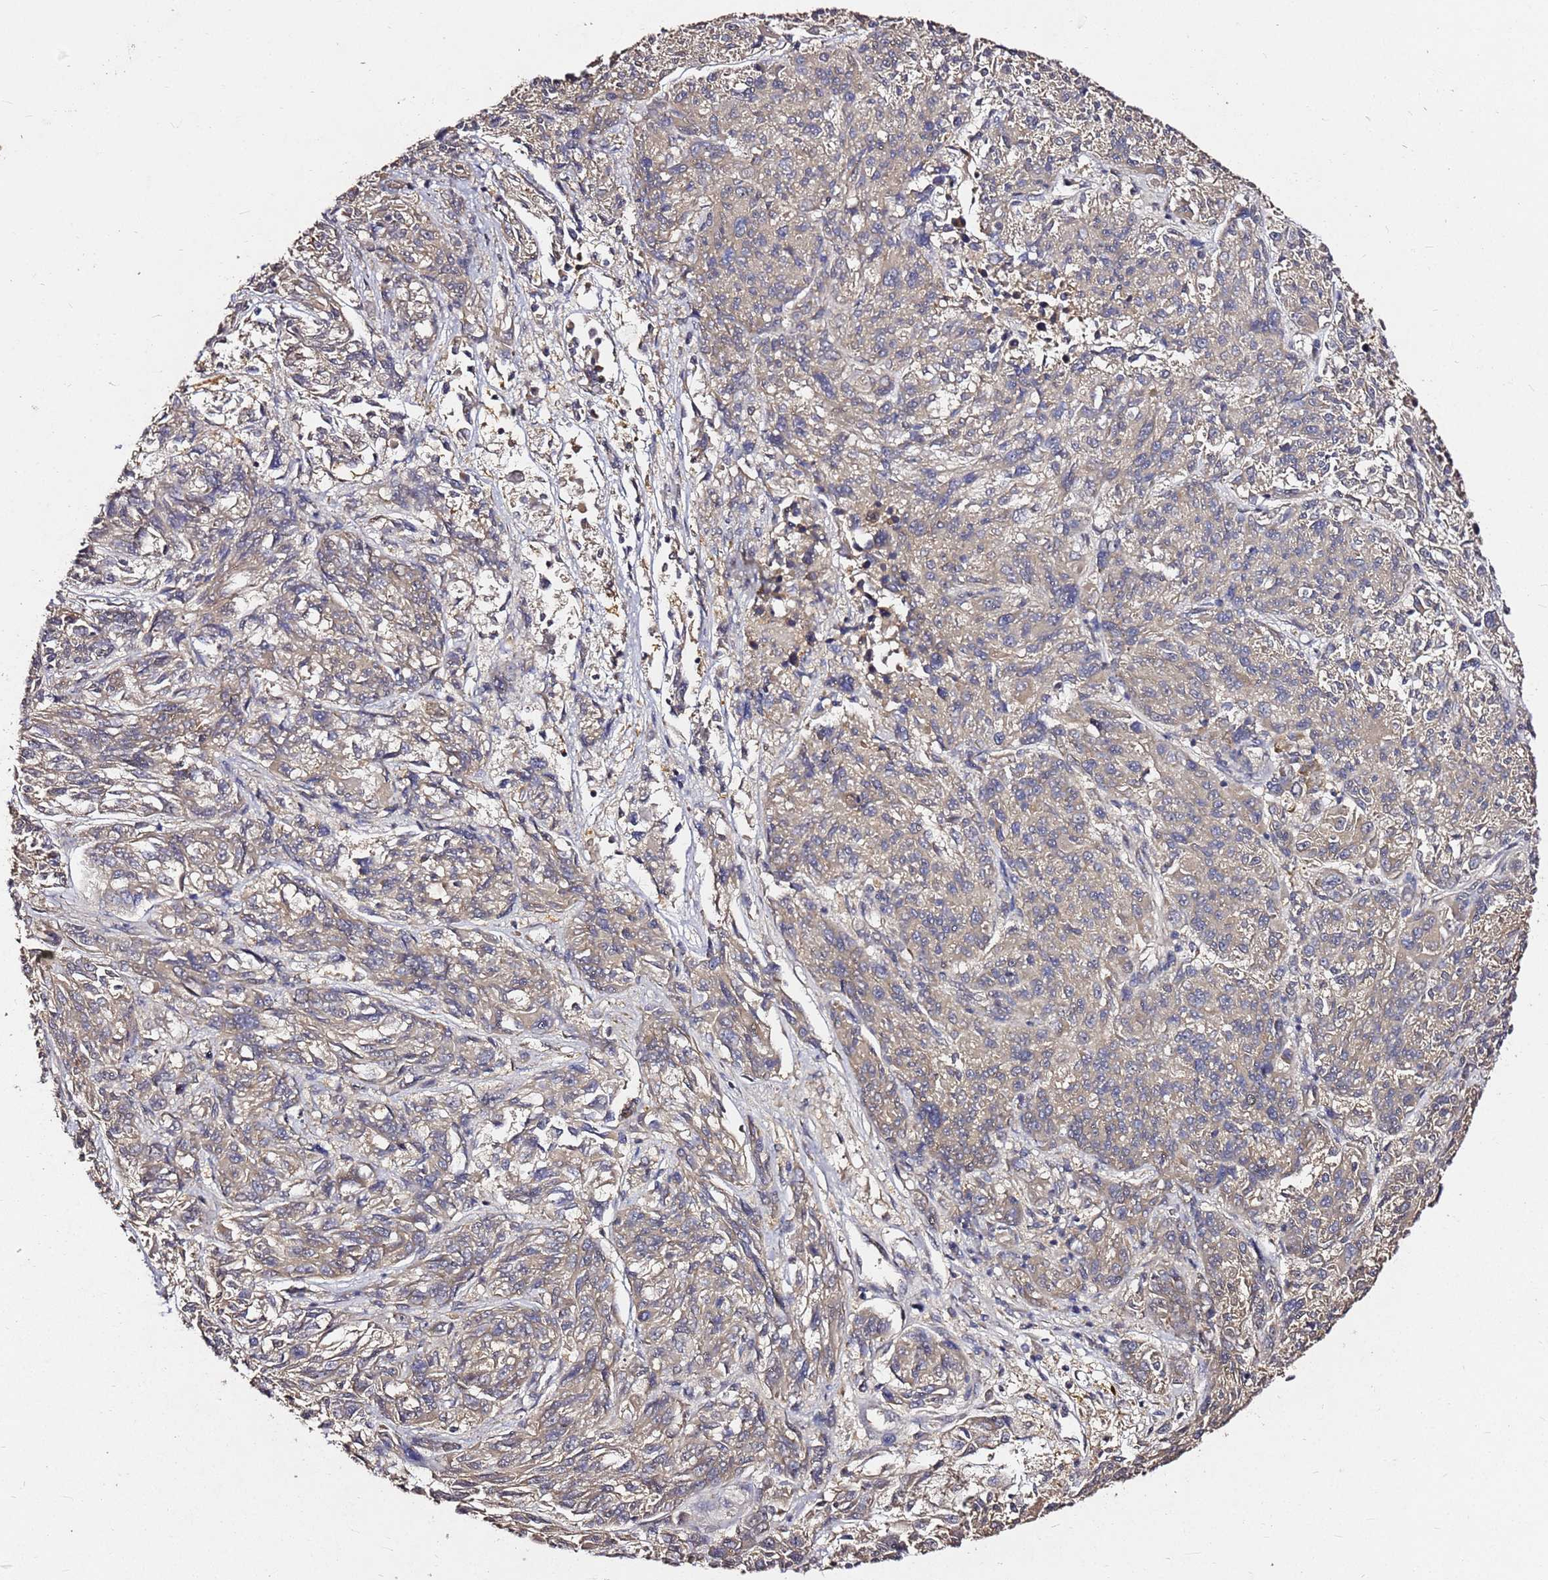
{"staining": {"intensity": "weak", "quantity": "25%-75%", "location": "cytoplasmic/membranous"}, "tissue": "melanoma", "cell_type": "Tumor cells", "image_type": "cancer", "snomed": [{"axis": "morphology", "description": "Malignant melanoma, NOS"}, {"axis": "topography", "description": "Skin"}], "caption": "A micrograph of human malignant melanoma stained for a protein shows weak cytoplasmic/membranous brown staining in tumor cells.", "gene": "C6orf136", "patient": {"sex": "male", "age": 53}}